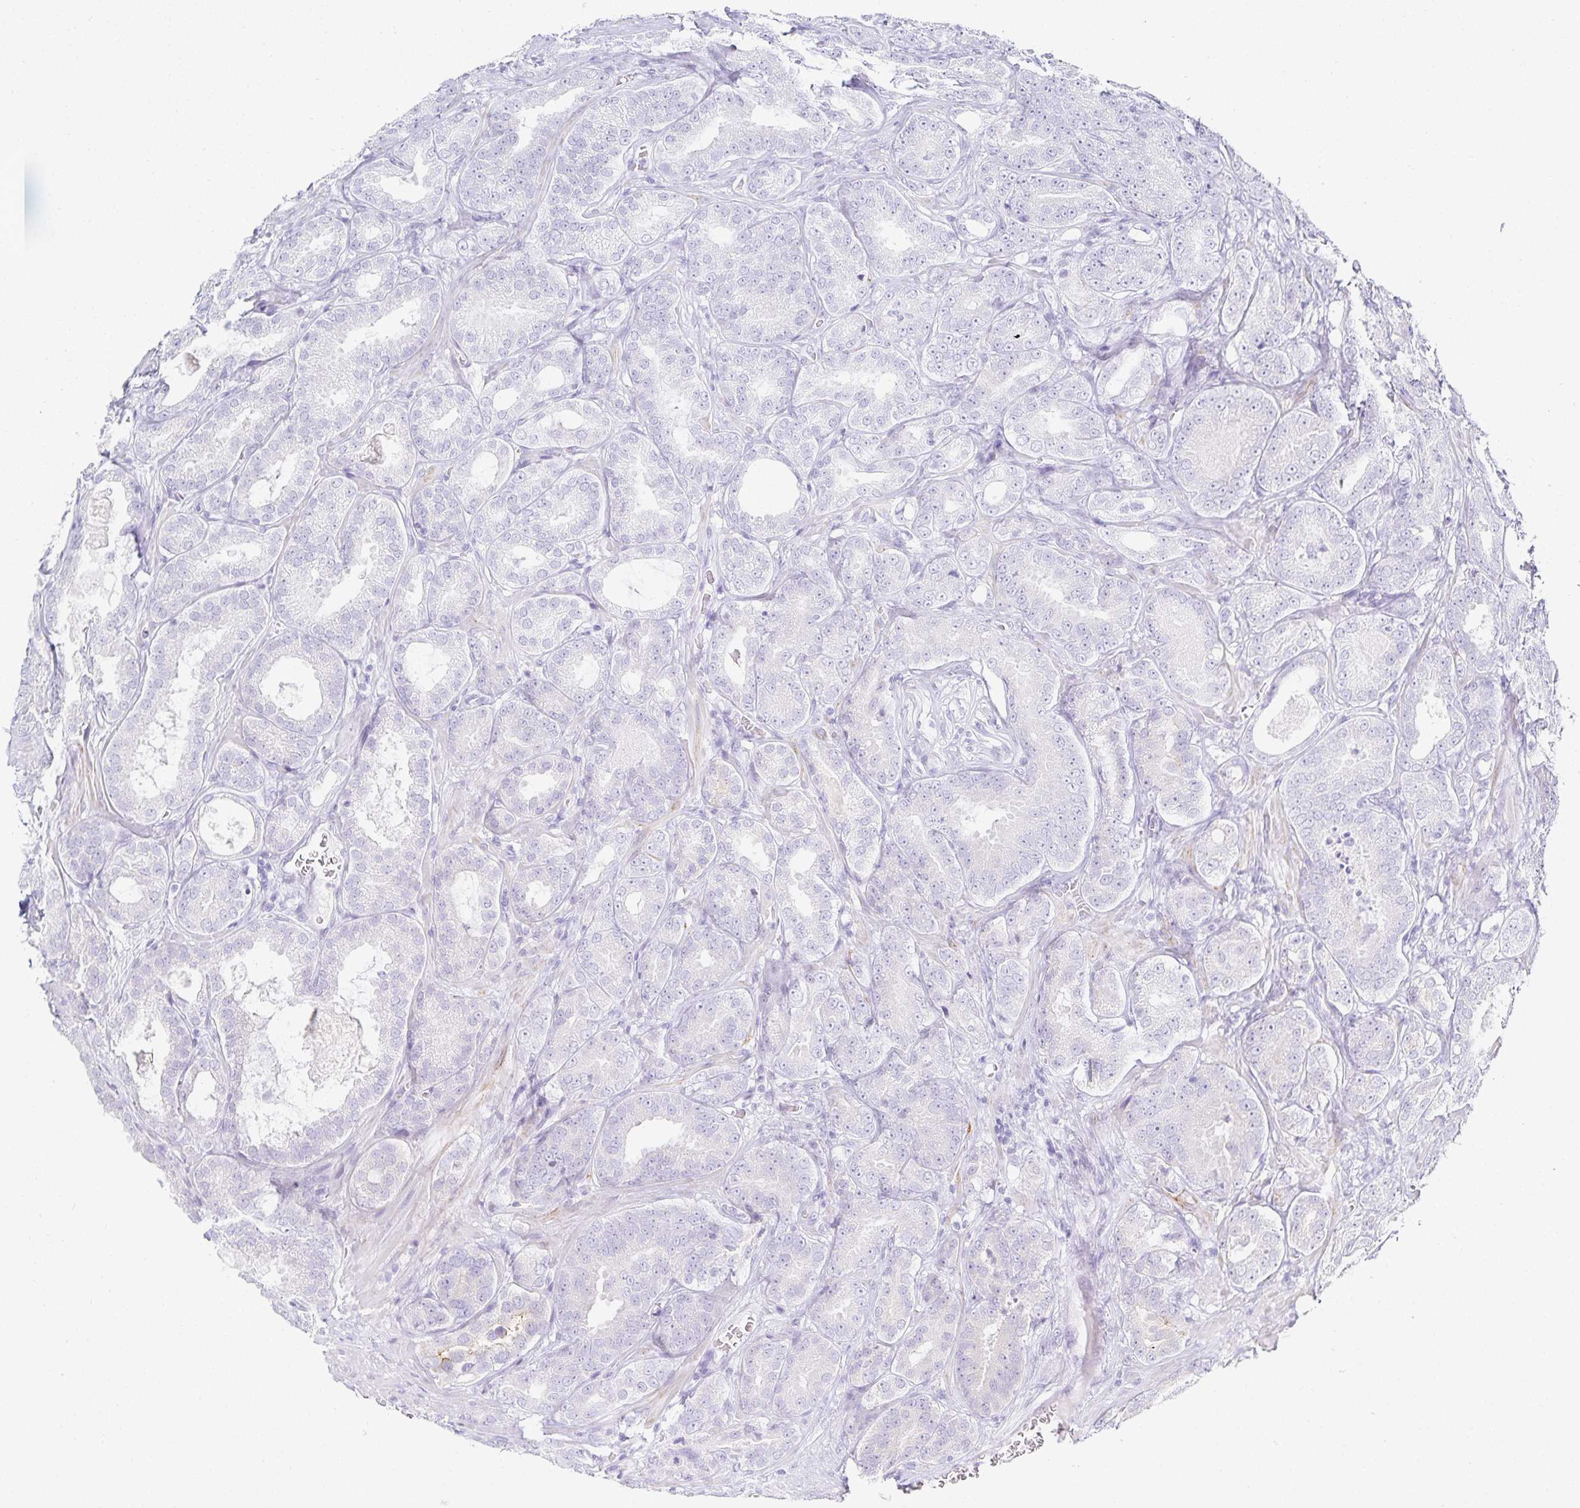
{"staining": {"intensity": "negative", "quantity": "none", "location": "none"}, "tissue": "prostate cancer", "cell_type": "Tumor cells", "image_type": "cancer", "snomed": [{"axis": "morphology", "description": "Adenocarcinoma, High grade"}, {"axis": "topography", "description": "Prostate"}], "caption": "This is a photomicrograph of immunohistochemistry staining of prostate adenocarcinoma (high-grade), which shows no staining in tumor cells. (Brightfield microscopy of DAB (3,3'-diaminobenzidine) immunohistochemistry at high magnification).", "gene": "GP2", "patient": {"sex": "male", "age": 64}}